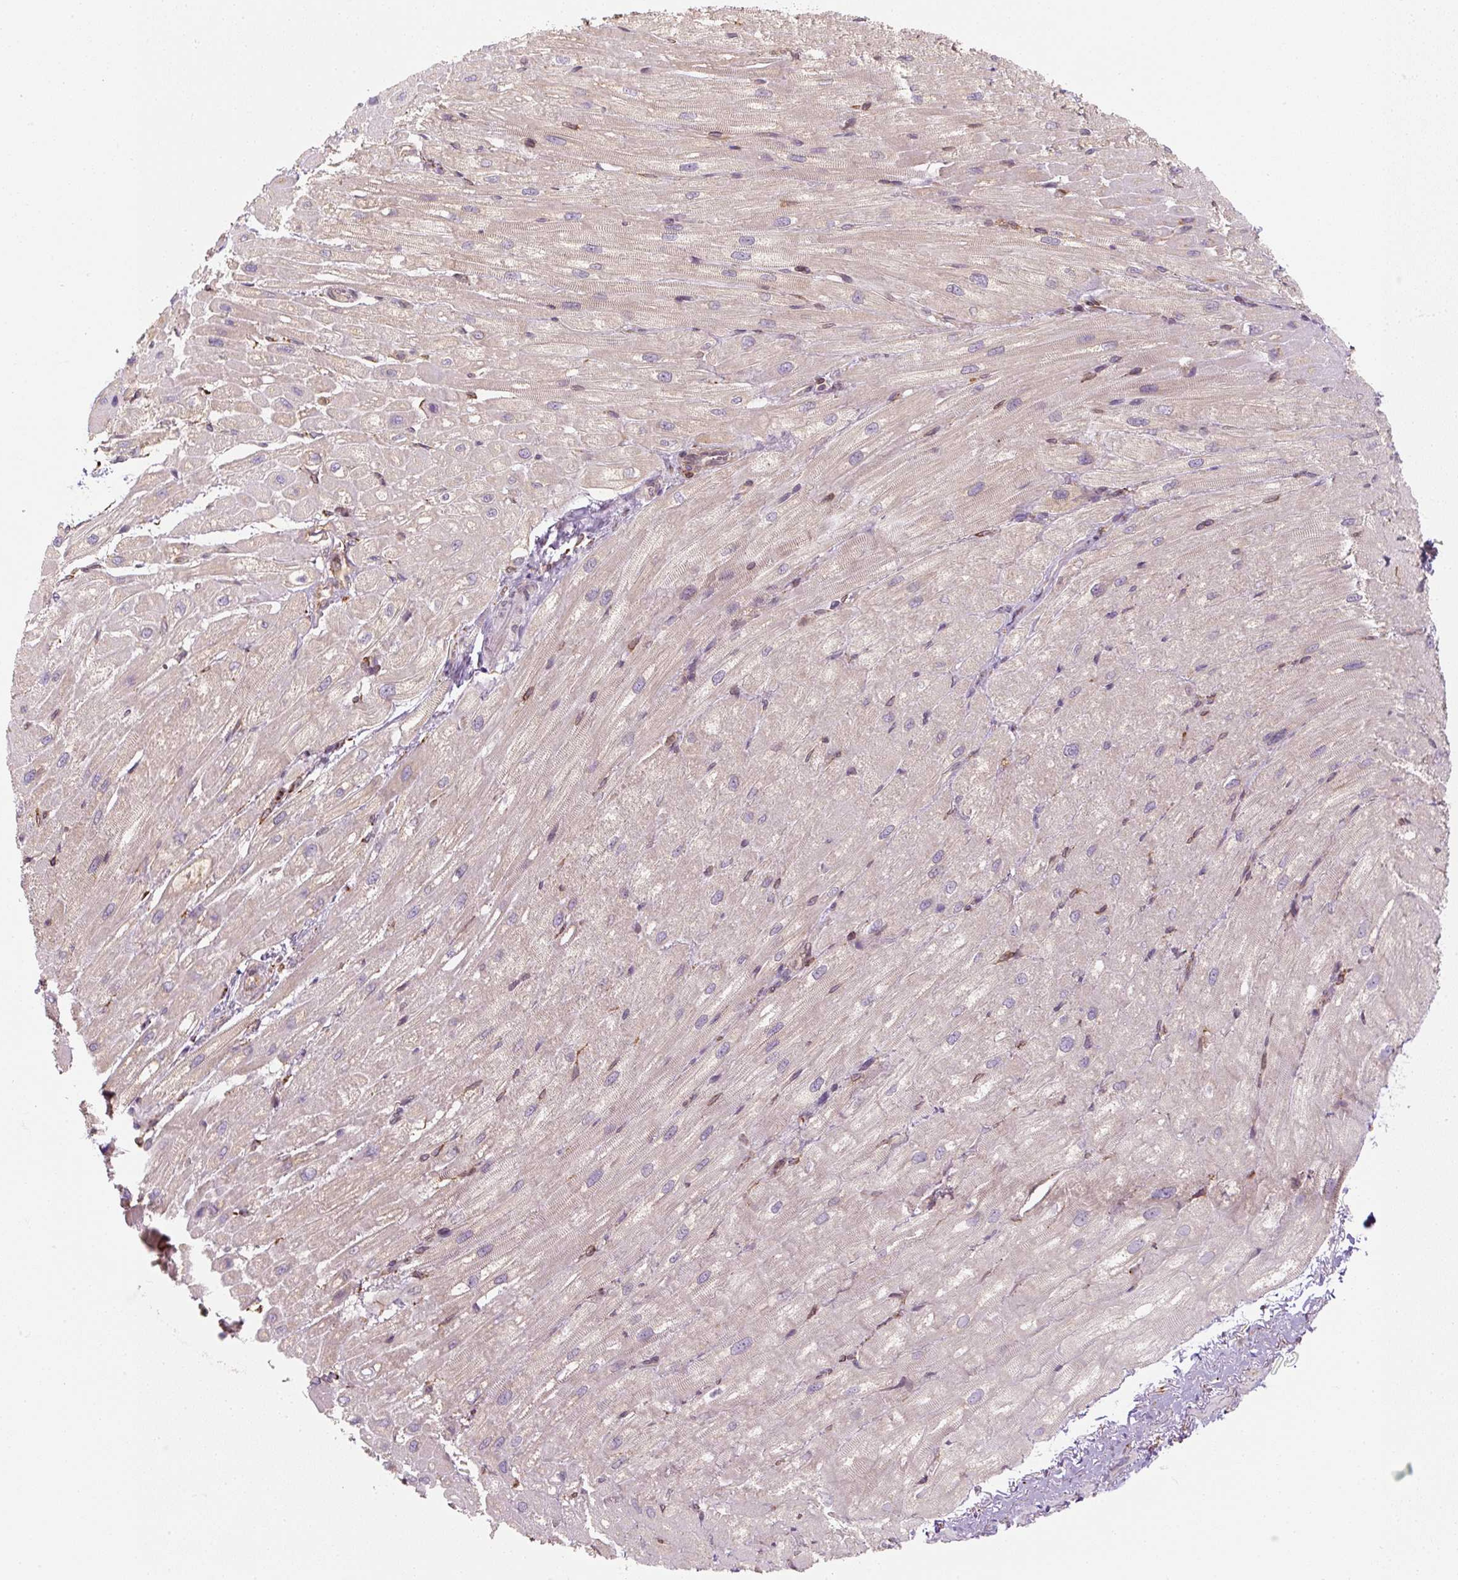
{"staining": {"intensity": "negative", "quantity": "none", "location": "none"}, "tissue": "heart muscle", "cell_type": "Cardiomyocytes", "image_type": "normal", "snomed": [{"axis": "morphology", "description": "Normal tissue, NOS"}, {"axis": "topography", "description": "Heart"}], "caption": "IHC of unremarkable human heart muscle shows no expression in cardiomyocytes. The staining is performed using DAB brown chromogen with nuclei counter-stained in using hematoxylin.", "gene": "PRKCSH", "patient": {"sex": "male", "age": 62}}